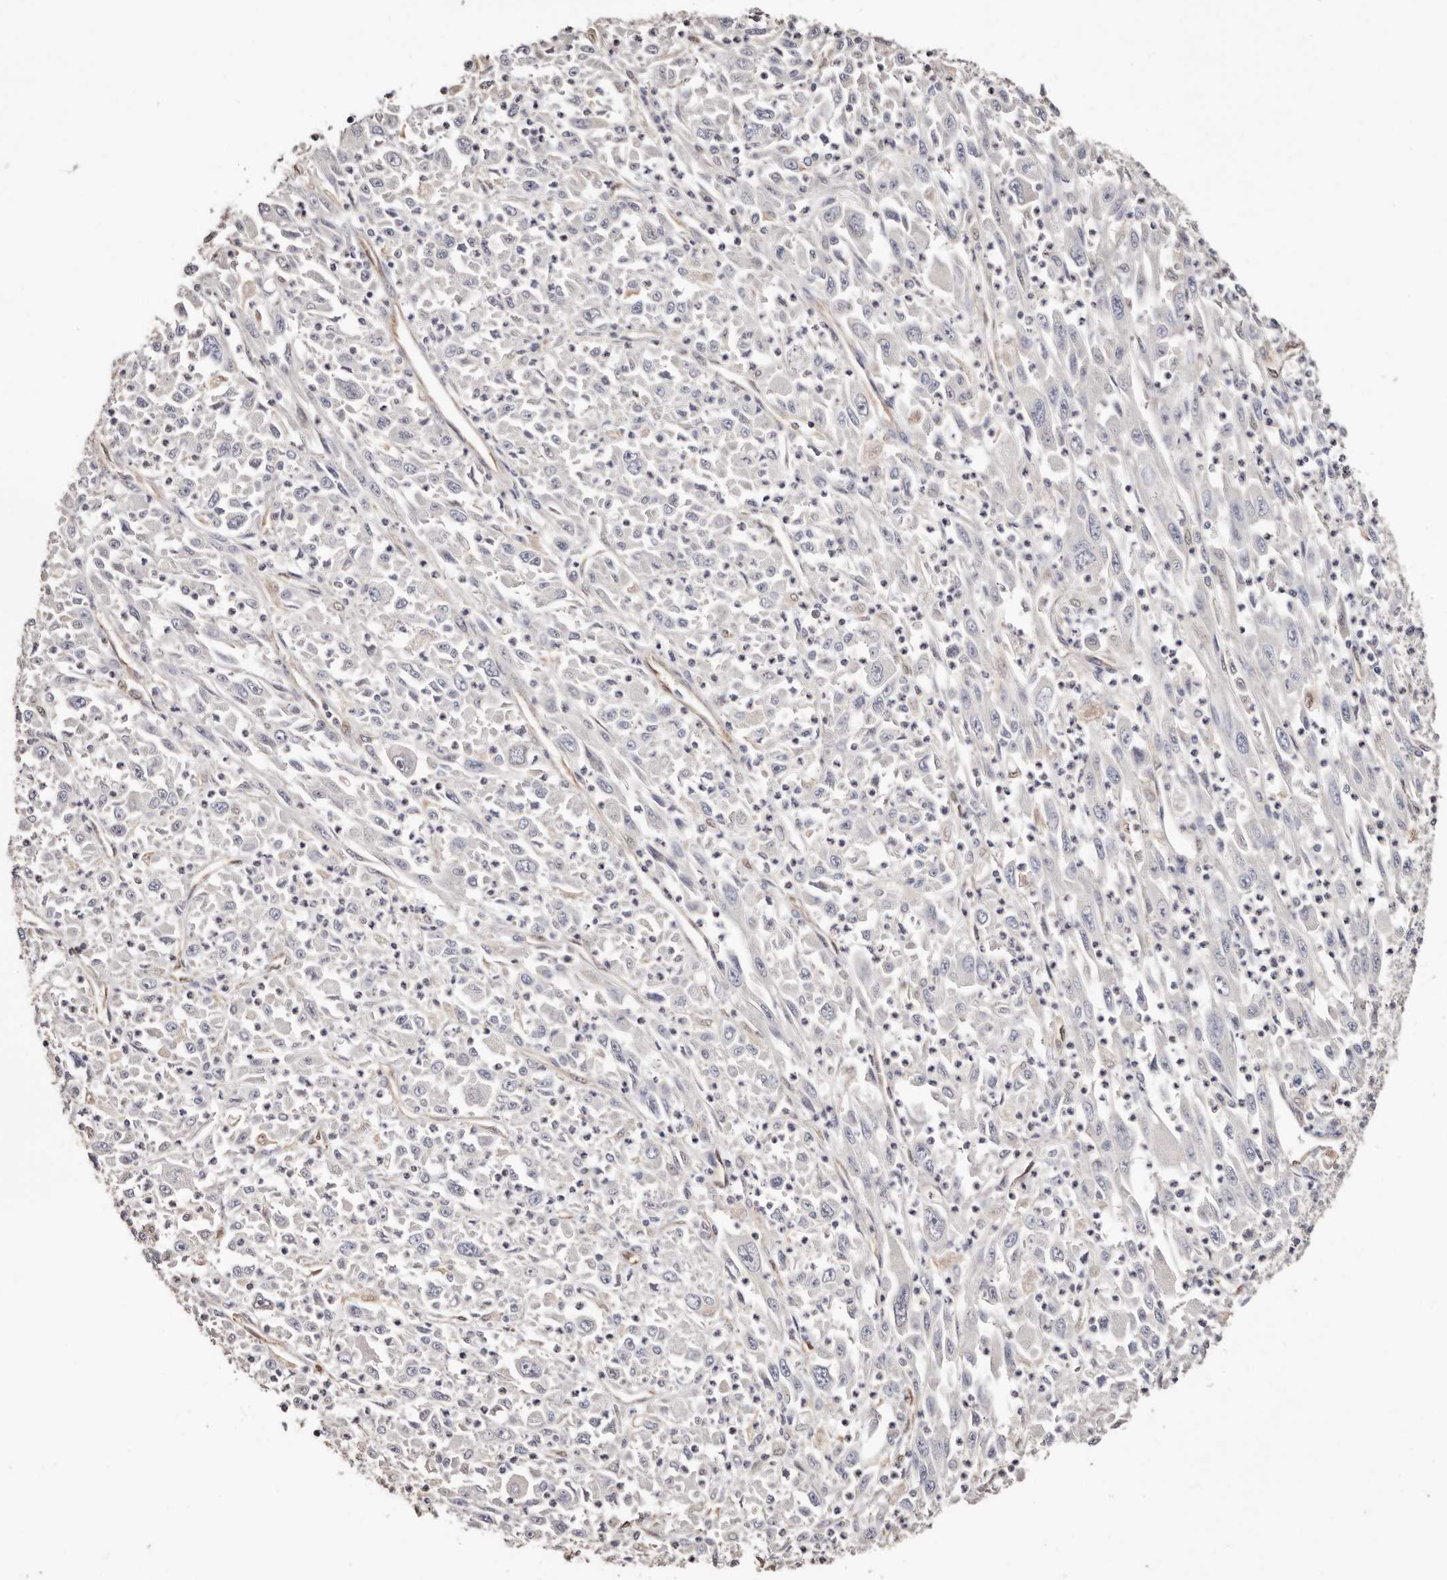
{"staining": {"intensity": "negative", "quantity": "none", "location": "none"}, "tissue": "melanoma", "cell_type": "Tumor cells", "image_type": "cancer", "snomed": [{"axis": "morphology", "description": "Malignant melanoma, Metastatic site"}, {"axis": "topography", "description": "Skin"}], "caption": "High power microscopy histopathology image of an immunohistochemistry photomicrograph of melanoma, revealing no significant positivity in tumor cells. (Immunohistochemistry (ihc), brightfield microscopy, high magnification).", "gene": "TGM2", "patient": {"sex": "female", "age": 56}}